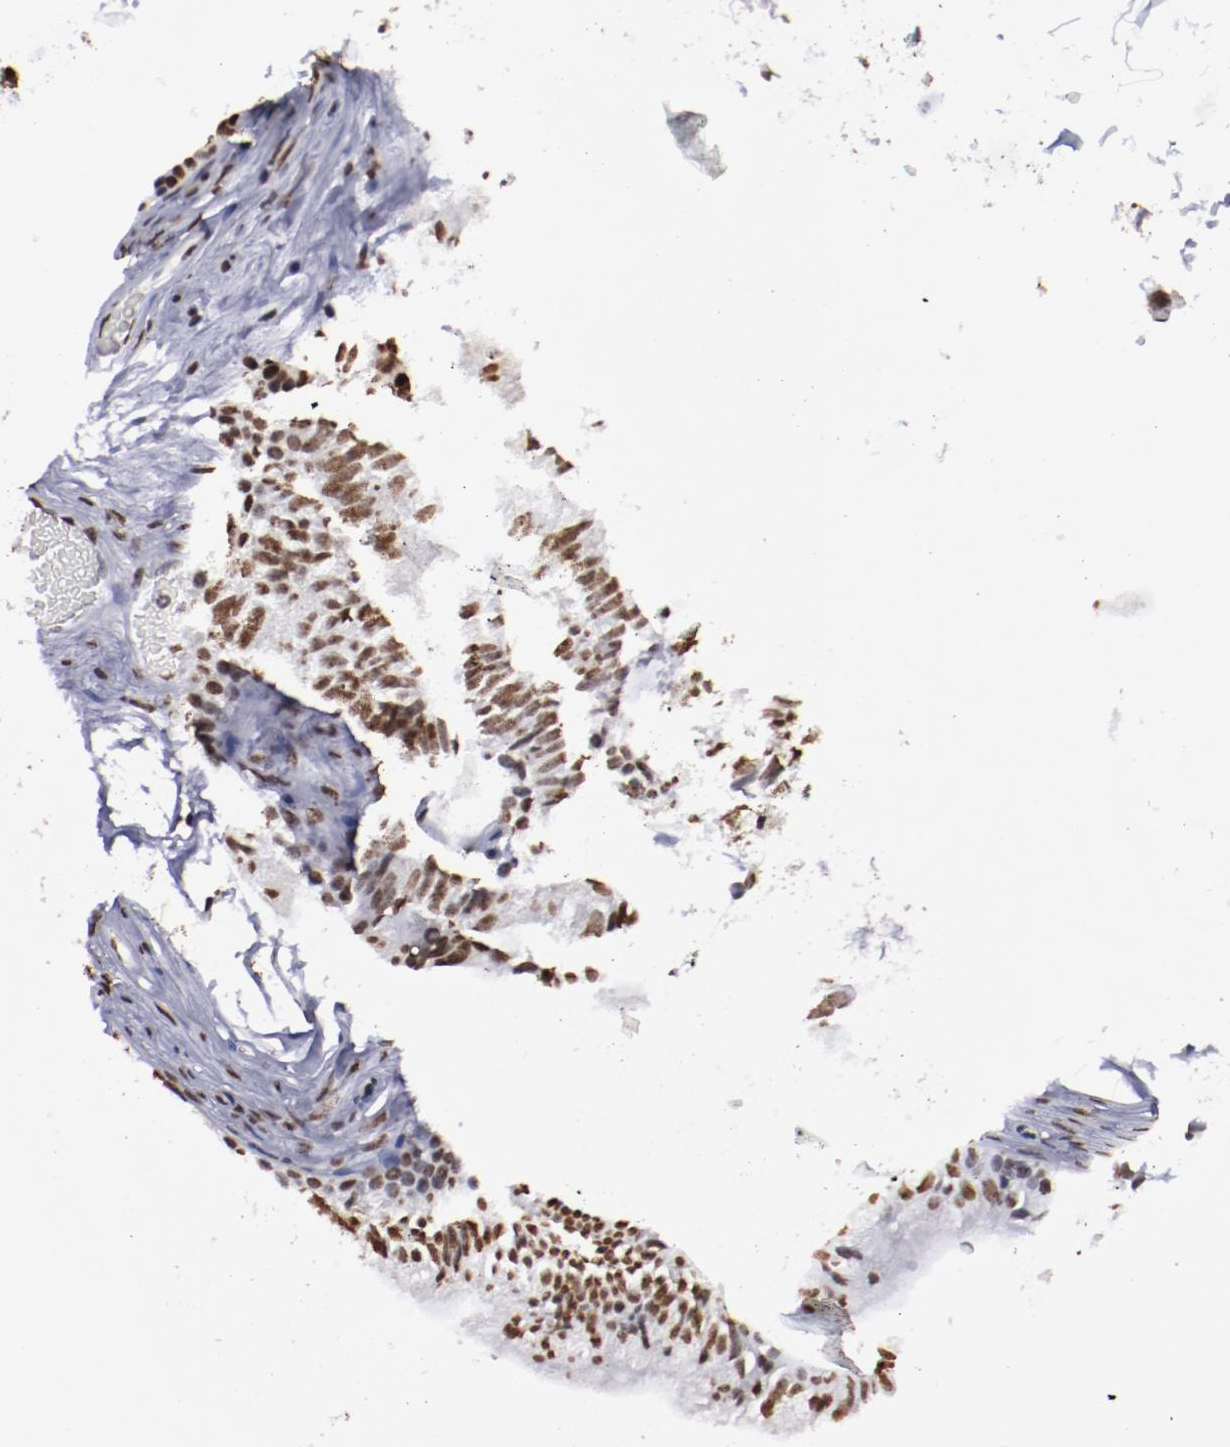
{"staining": {"intensity": "strong", "quantity": ">75%", "location": "nuclear"}, "tissue": "epididymis", "cell_type": "Glandular cells", "image_type": "normal", "snomed": [{"axis": "morphology", "description": "Normal tissue, NOS"}, {"axis": "topography", "description": "Testis"}, {"axis": "topography", "description": "Epididymis"}], "caption": "Immunohistochemistry histopathology image of unremarkable epididymis stained for a protein (brown), which exhibits high levels of strong nuclear expression in about >75% of glandular cells.", "gene": "HNRNPA1L3", "patient": {"sex": "male", "age": 36}}